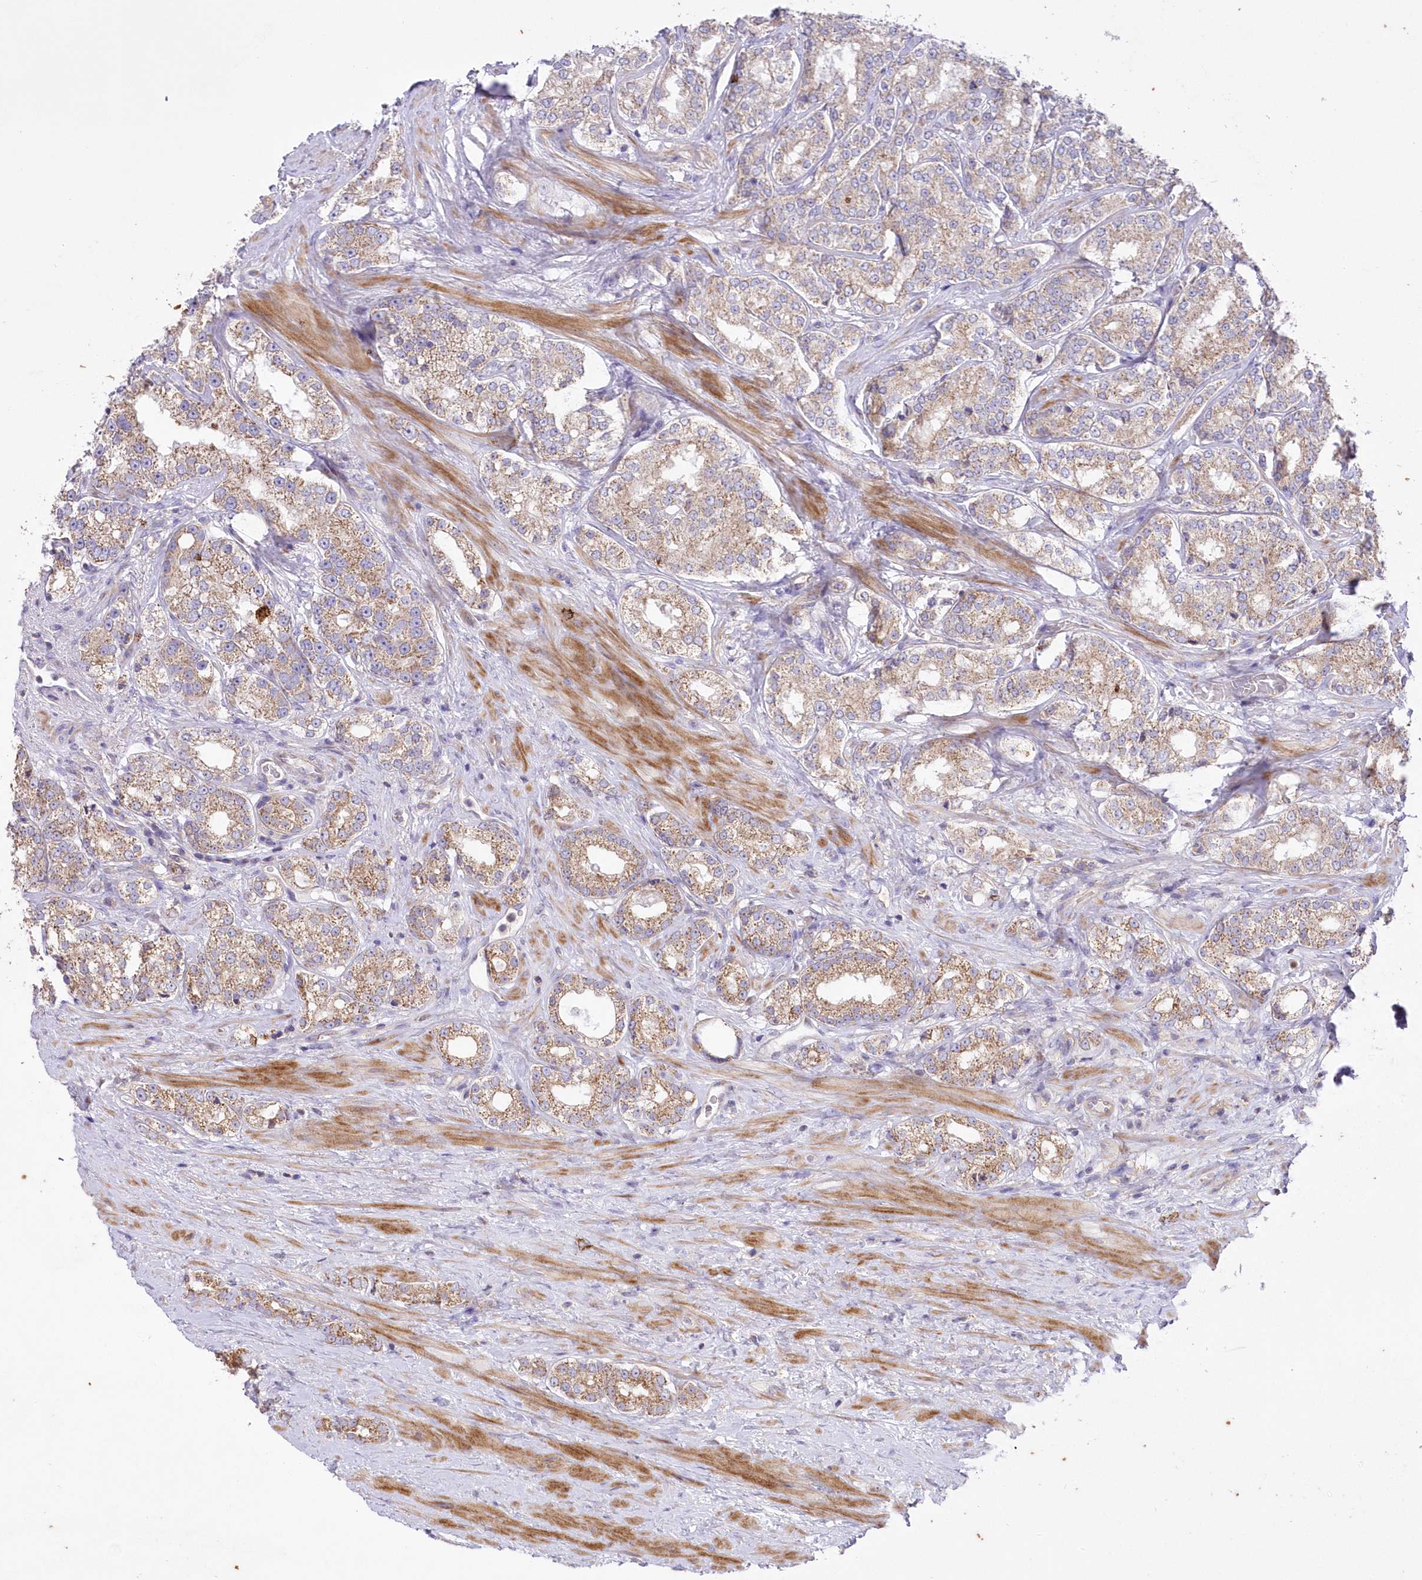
{"staining": {"intensity": "weak", "quantity": ">75%", "location": "cytoplasmic/membranous"}, "tissue": "prostate cancer", "cell_type": "Tumor cells", "image_type": "cancer", "snomed": [{"axis": "morphology", "description": "Normal tissue, NOS"}, {"axis": "morphology", "description": "Adenocarcinoma, High grade"}, {"axis": "topography", "description": "Prostate"}], "caption": "Immunohistochemical staining of adenocarcinoma (high-grade) (prostate) exhibits weak cytoplasmic/membranous protein staining in approximately >75% of tumor cells.", "gene": "ITSN2", "patient": {"sex": "male", "age": 83}}